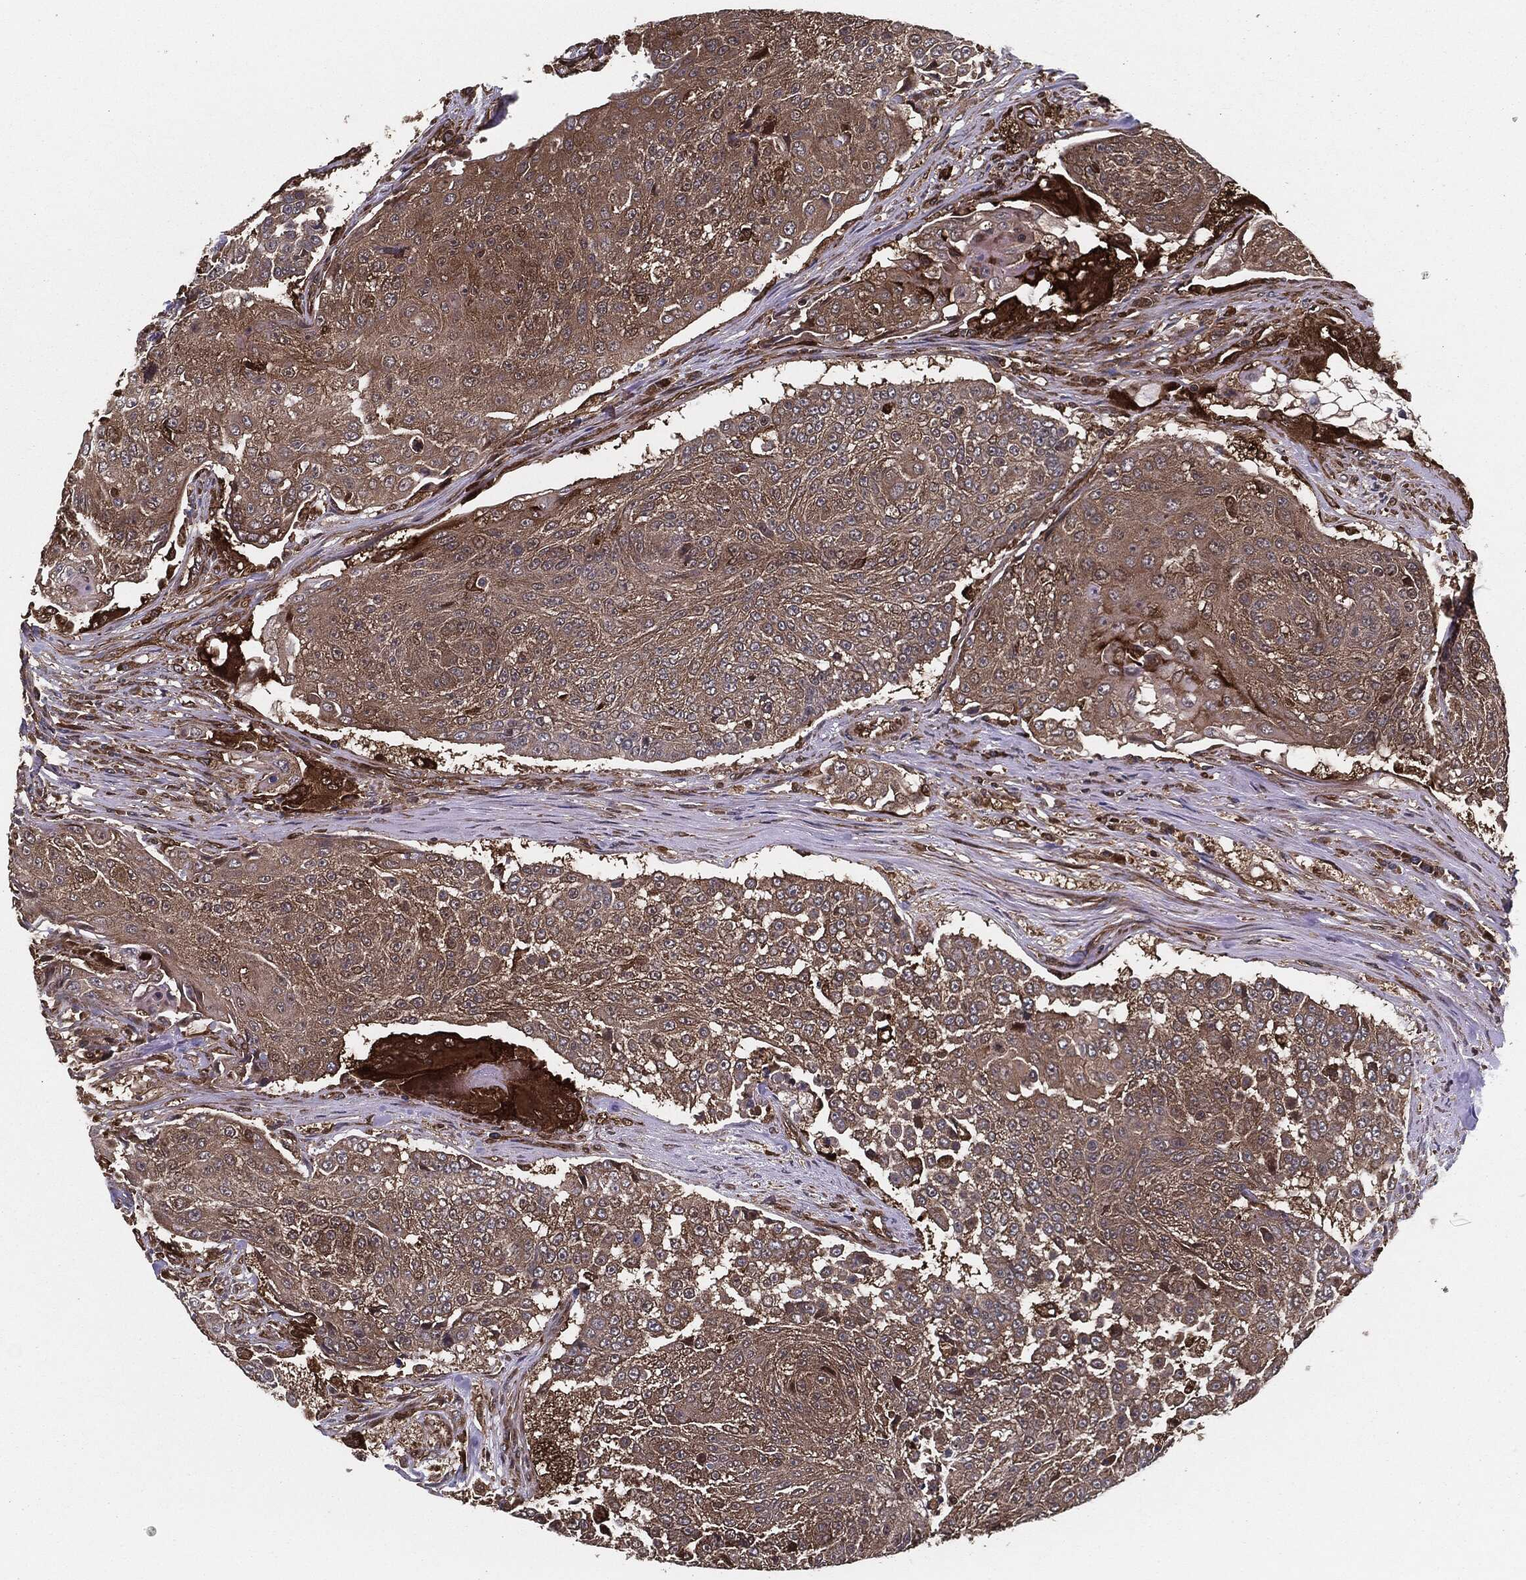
{"staining": {"intensity": "moderate", "quantity": ">75%", "location": "cytoplasmic/membranous"}, "tissue": "urothelial cancer", "cell_type": "Tumor cells", "image_type": "cancer", "snomed": [{"axis": "morphology", "description": "Urothelial carcinoma, High grade"}, {"axis": "topography", "description": "Urinary bladder"}], "caption": "This histopathology image reveals IHC staining of human urothelial carcinoma (high-grade), with medium moderate cytoplasmic/membranous expression in about >75% of tumor cells.", "gene": "RAP1GDS1", "patient": {"sex": "female", "age": 63}}